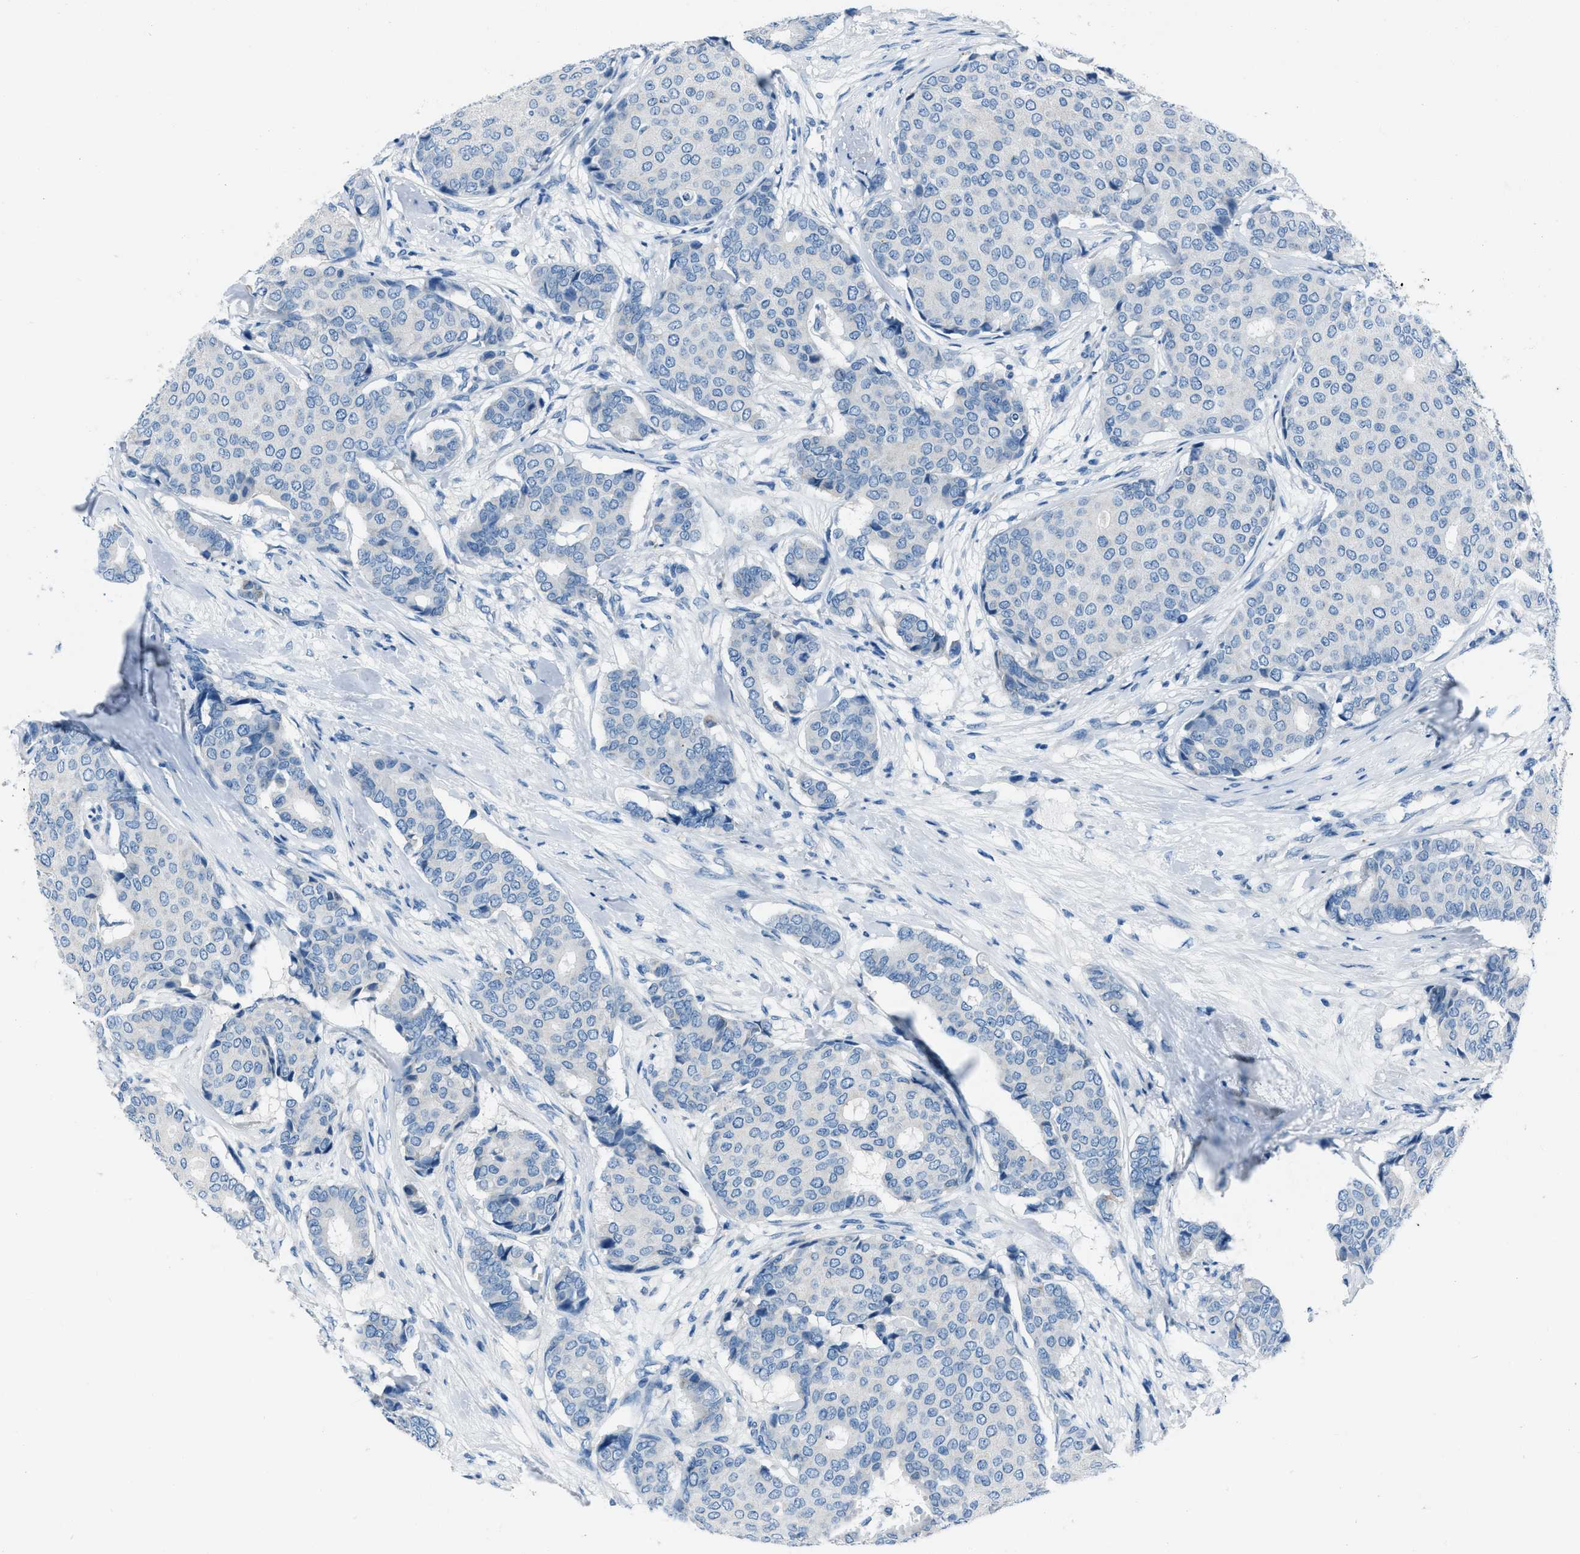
{"staining": {"intensity": "negative", "quantity": "none", "location": "none"}, "tissue": "breast cancer", "cell_type": "Tumor cells", "image_type": "cancer", "snomed": [{"axis": "morphology", "description": "Duct carcinoma"}, {"axis": "topography", "description": "Breast"}], "caption": "Tumor cells show no significant staining in infiltrating ductal carcinoma (breast). (DAB immunohistochemistry (IHC) visualized using brightfield microscopy, high magnification).", "gene": "AMACR", "patient": {"sex": "female", "age": 75}}